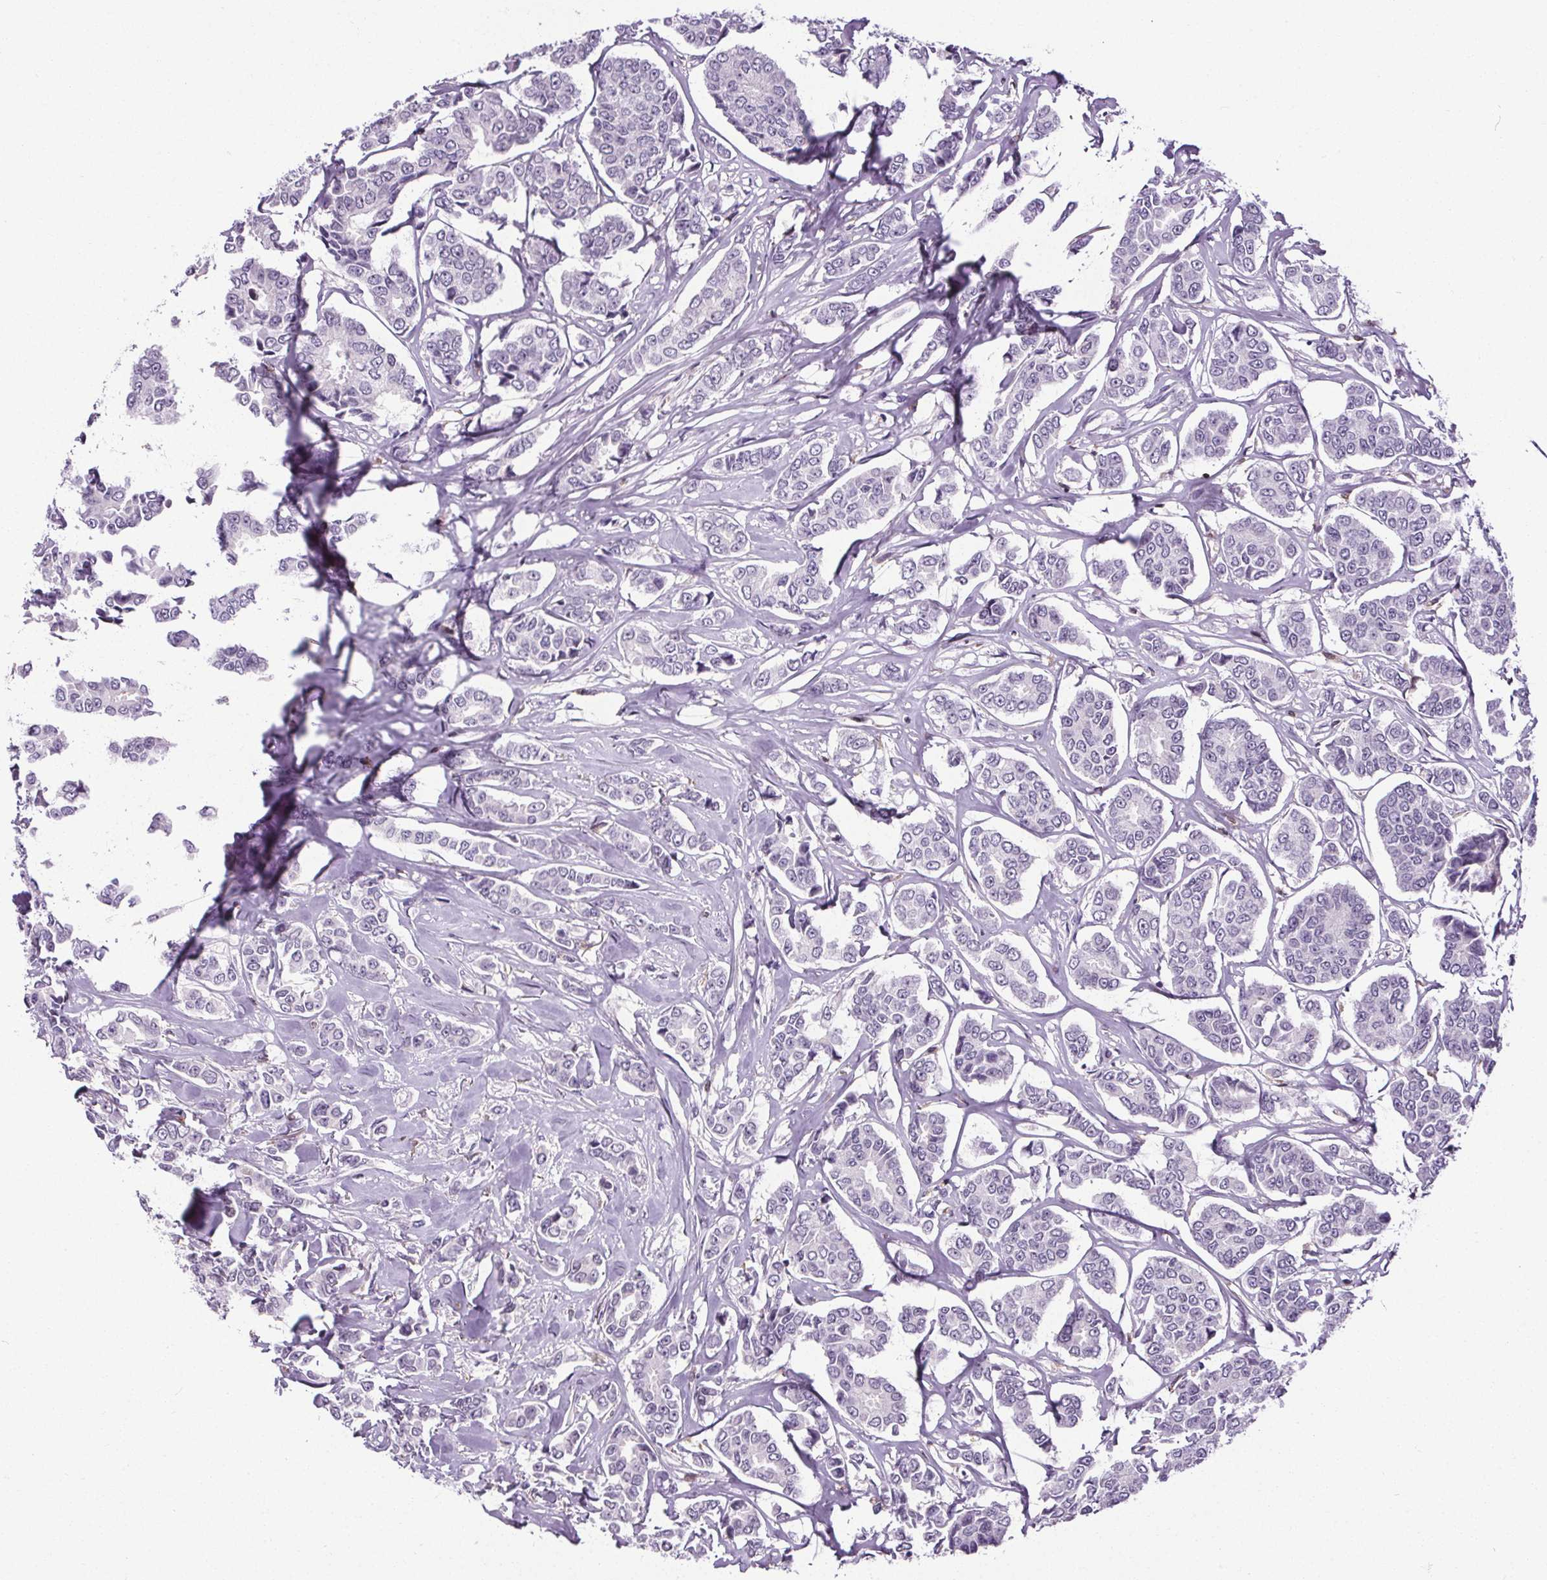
{"staining": {"intensity": "negative", "quantity": "none", "location": "none"}, "tissue": "breast cancer", "cell_type": "Tumor cells", "image_type": "cancer", "snomed": [{"axis": "morphology", "description": "Duct carcinoma"}, {"axis": "topography", "description": "Breast"}], "caption": "Breast invasive ductal carcinoma stained for a protein using IHC shows no expression tumor cells.", "gene": "TMEM240", "patient": {"sex": "female", "age": 94}}